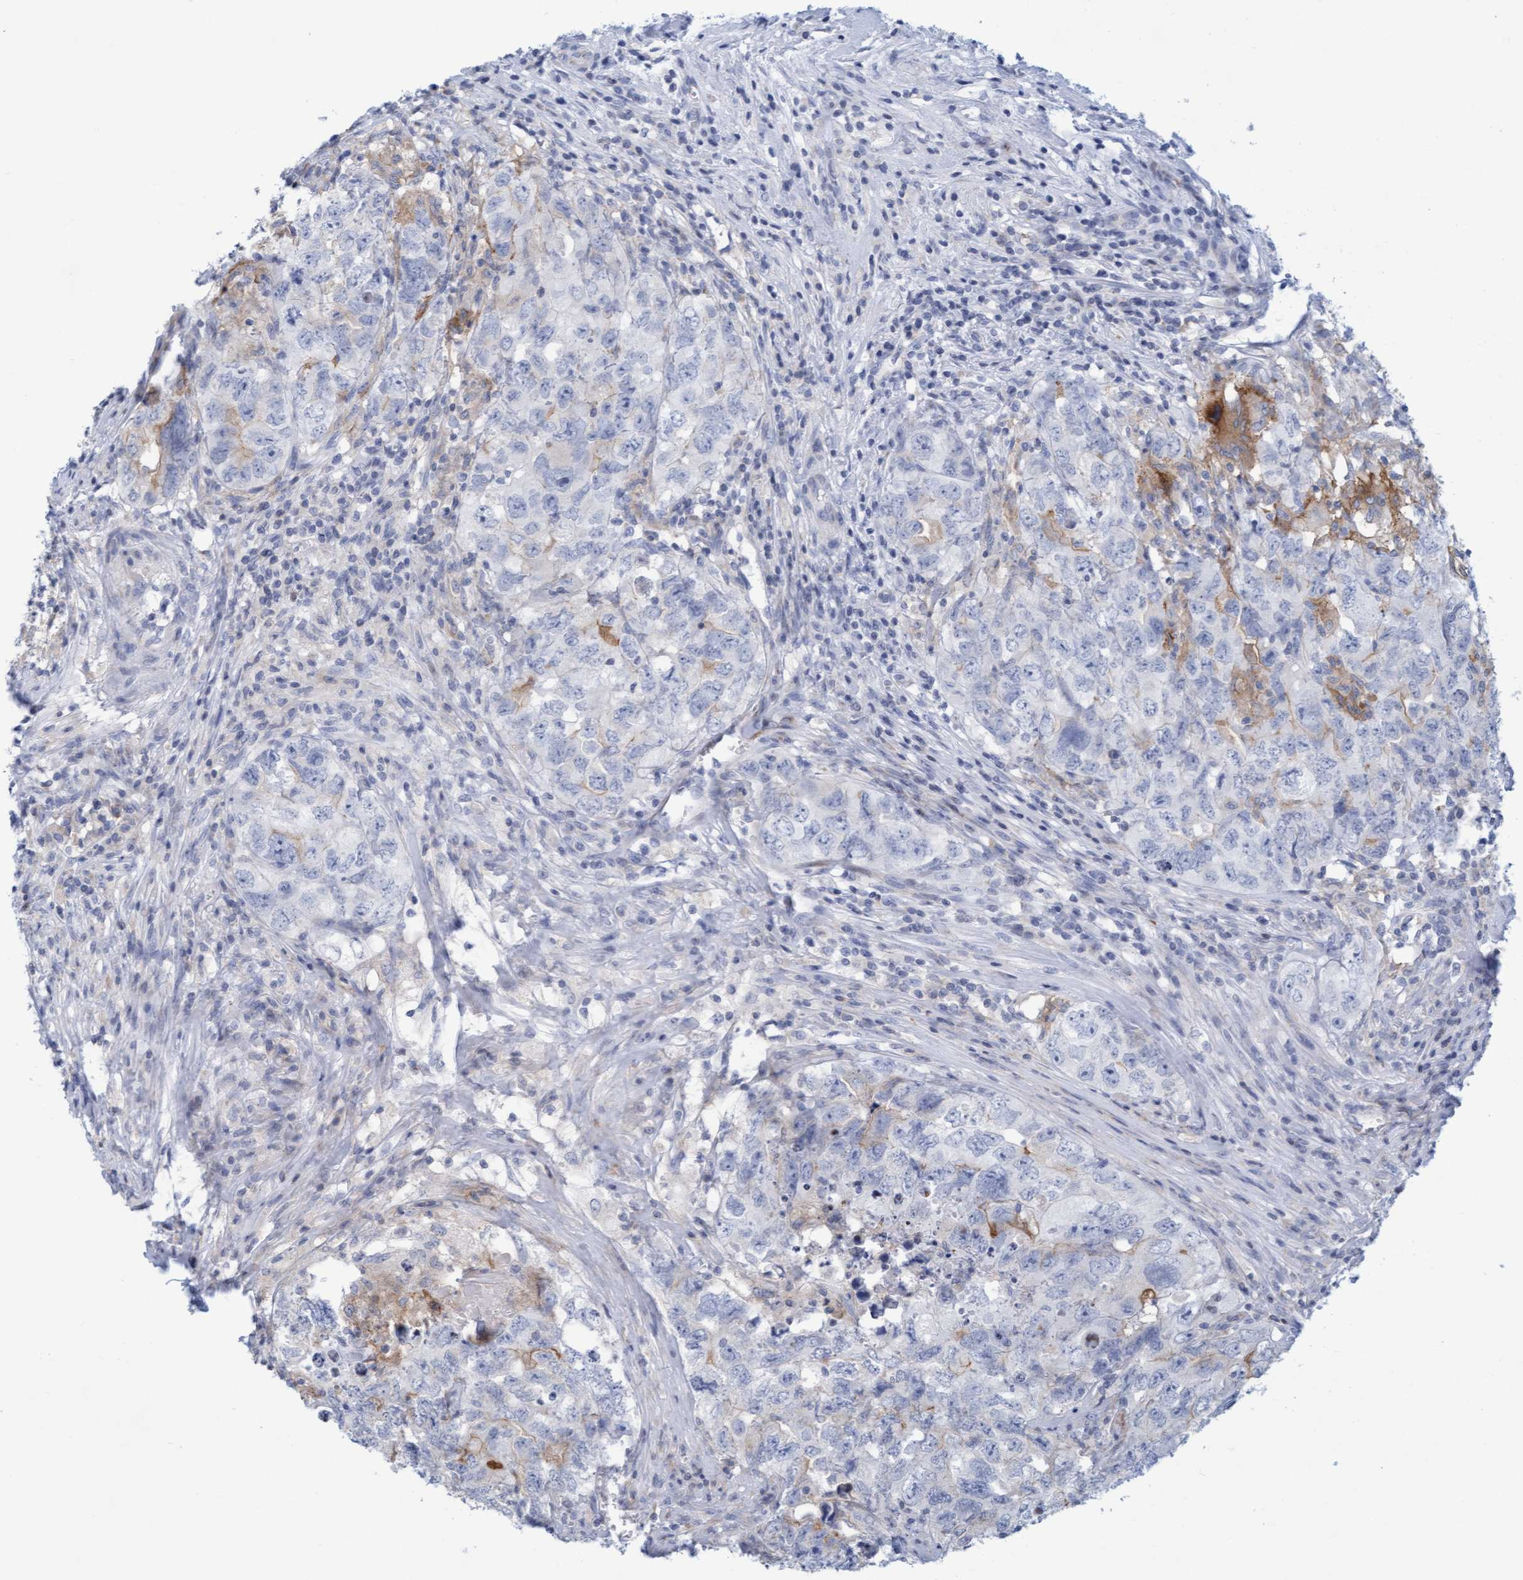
{"staining": {"intensity": "weak", "quantity": "<25%", "location": "cytoplasmic/membranous"}, "tissue": "testis cancer", "cell_type": "Tumor cells", "image_type": "cancer", "snomed": [{"axis": "morphology", "description": "Seminoma, NOS"}, {"axis": "morphology", "description": "Carcinoma, Embryonal, NOS"}, {"axis": "topography", "description": "Testis"}], "caption": "An immunohistochemistry (IHC) histopathology image of testis embryonal carcinoma is shown. There is no staining in tumor cells of testis embryonal carcinoma. The staining is performed using DAB (3,3'-diaminobenzidine) brown chromogen with nuclei counter-stained in using hematoxylin.", "gene": "SLC28A3", "patient": {"sex": "male", "age": 43}}